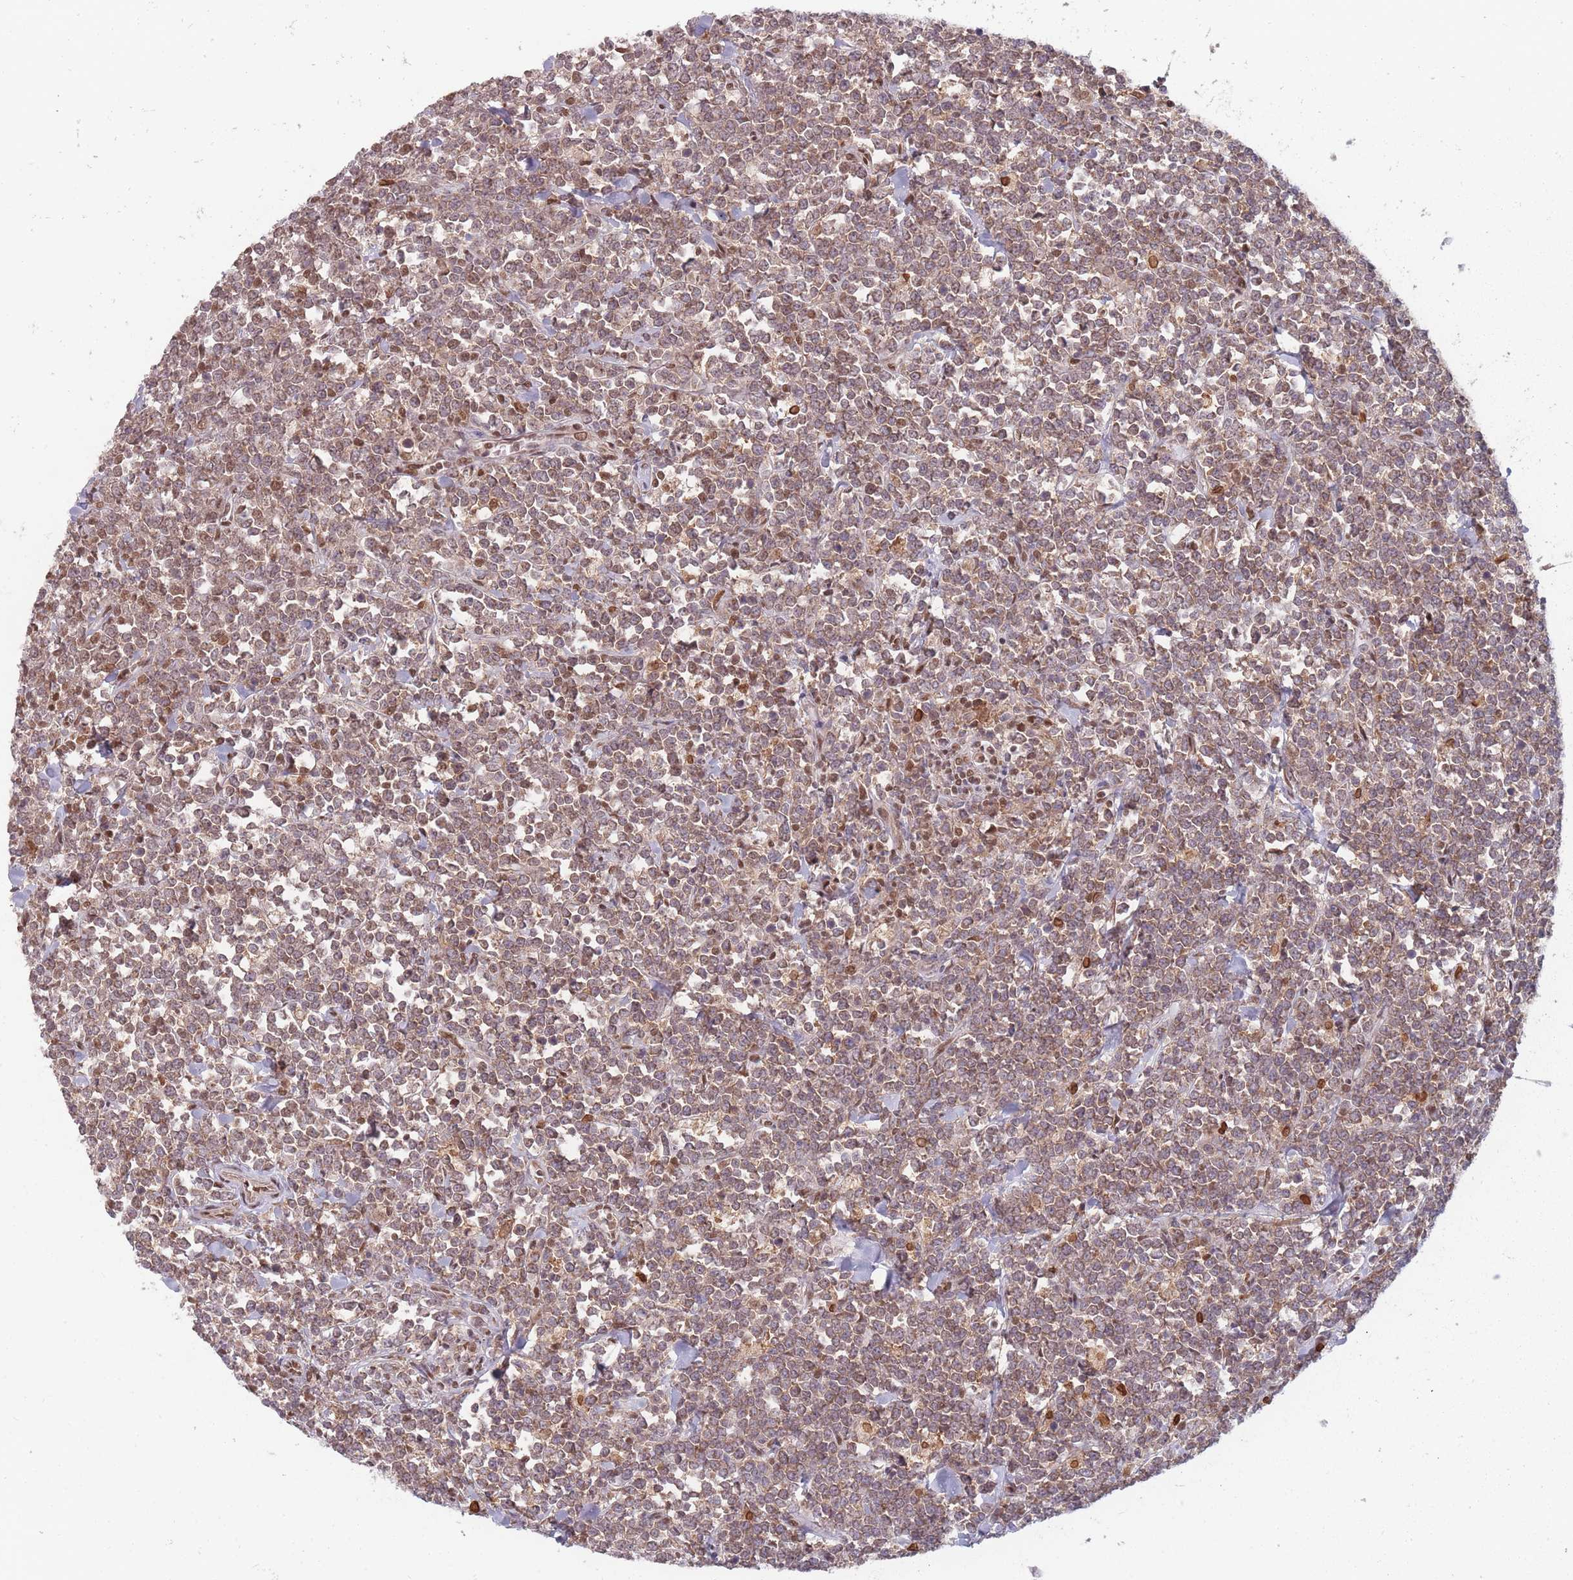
{"staining": {"intensity": "moderate", "quantity": ">75%", "location": "cytoplasmic/membranous,nuclear"}, "tissue": "lymphoma", "cell_type": "Tumor cells", "image_type": "cancer", "snomed": [{"axis": "morphology", "description": "Malignant lymphoma, non-Hodgkin's type, High grade"}, {"axis": "topography", "description": "Small intestine"}, {"axis": "topography", "description": "Colon"}], "caption": "This photomicrograph reveals immunohistochemistry (IHC) staining of high-grade malignant lymphoma, non-Hodgkin's type, with medium moderate cytoplasmic/membranous and nuclear expression in about >75% of tumor cells.", "gene": "TMED3", "patient": {"sex": "male", "age": 8}}